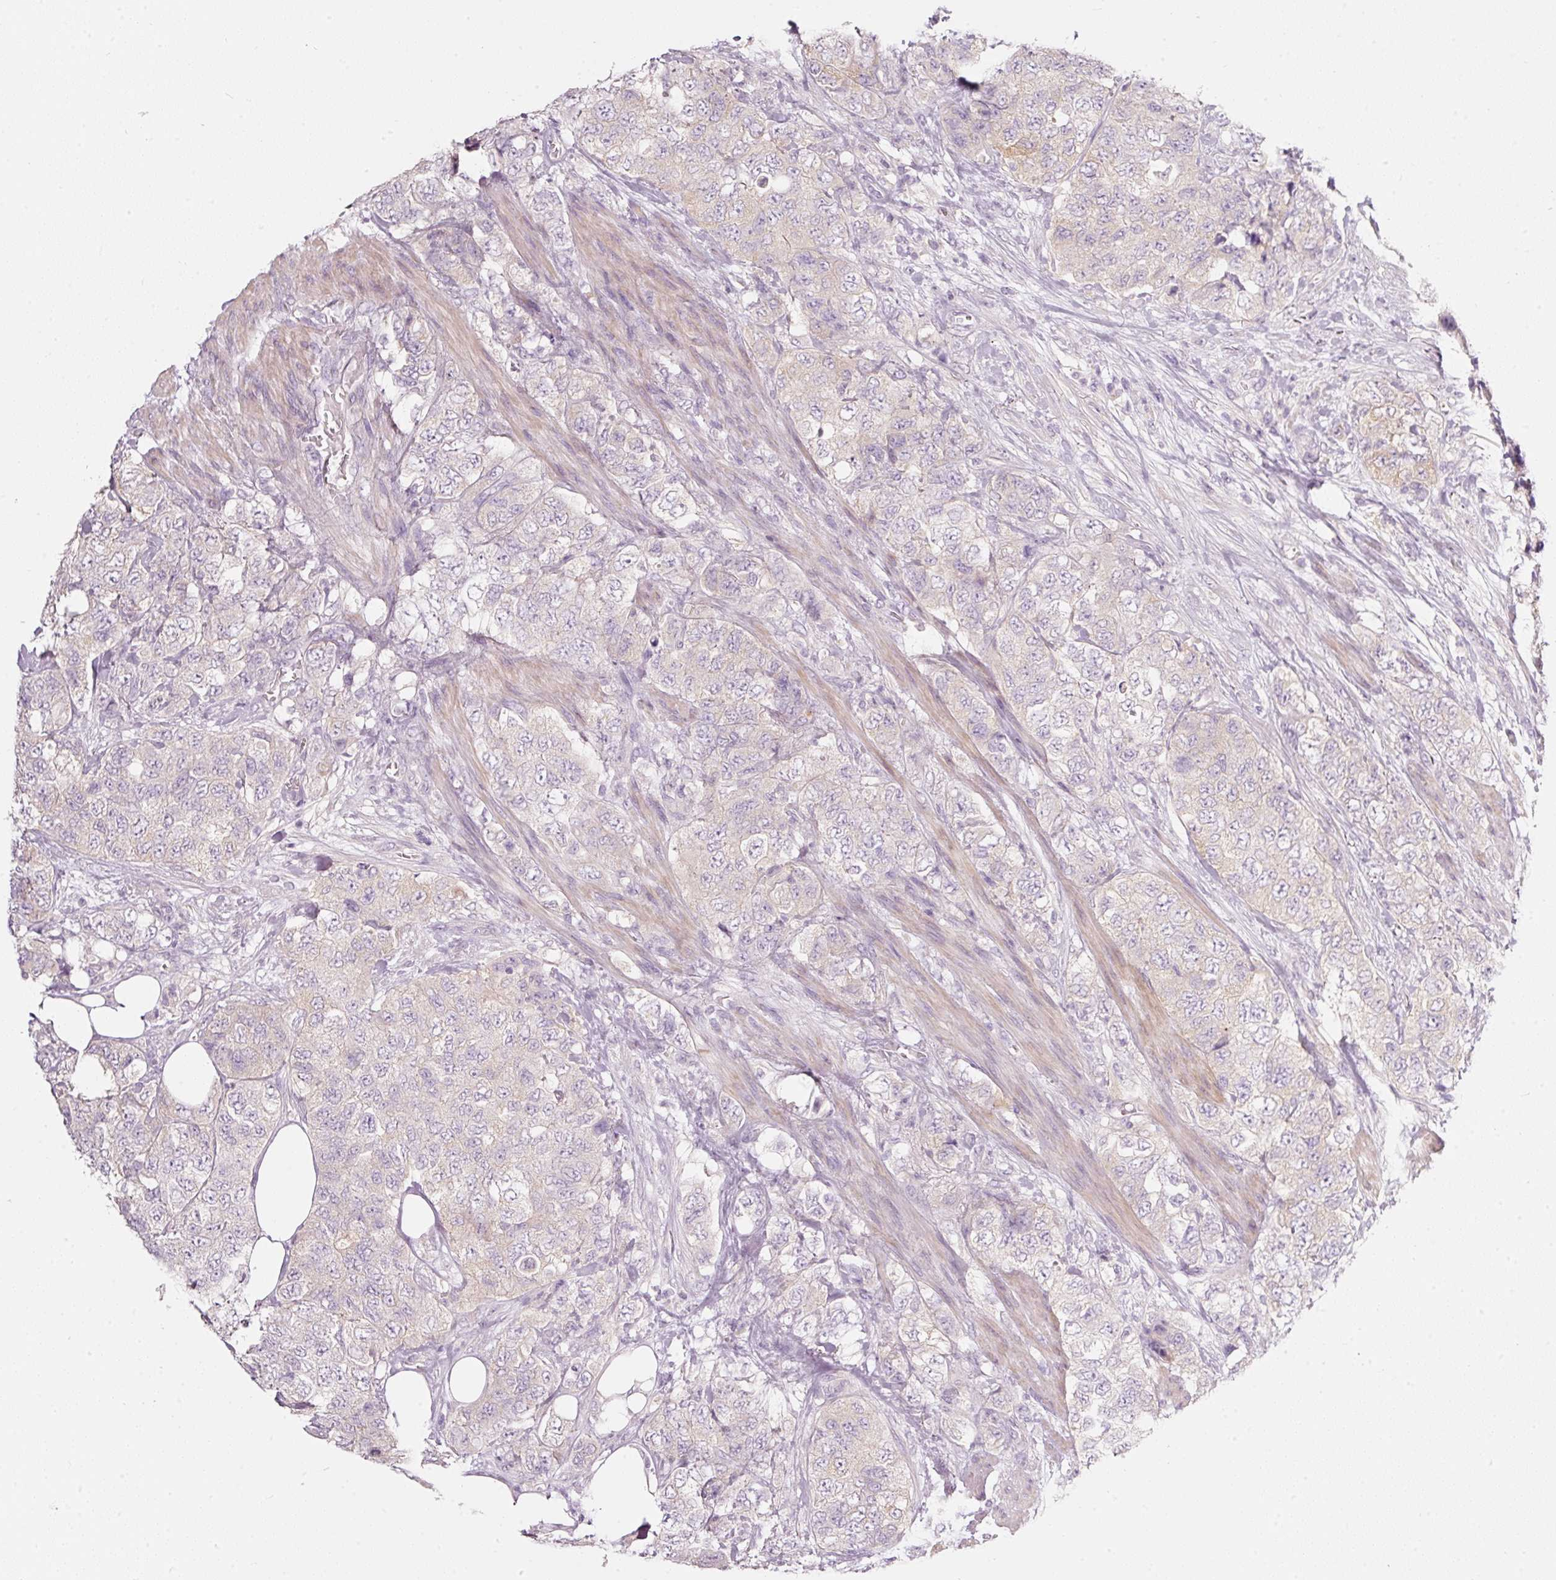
{"staining": {"intensity": "weak", "quantity": "<25%", "location": "cytoplasmic/membranous"}, "tissue": "urothelial cancer", "cell_type": "Tumor cells", "image_type": "cancer", "snomed": [{"axis": "morphology", "description": "Urothelial carcinoma, High grade"}, {"axis": "topography", "description": "Urinary bladder"}], "caption": "Histopathology image shows no protein staining in tumor cells of urothelial carcinoma (high-grade) tissue.", "gene": "PDXDC1", "patient": {"sex": "female", "age": 78}}